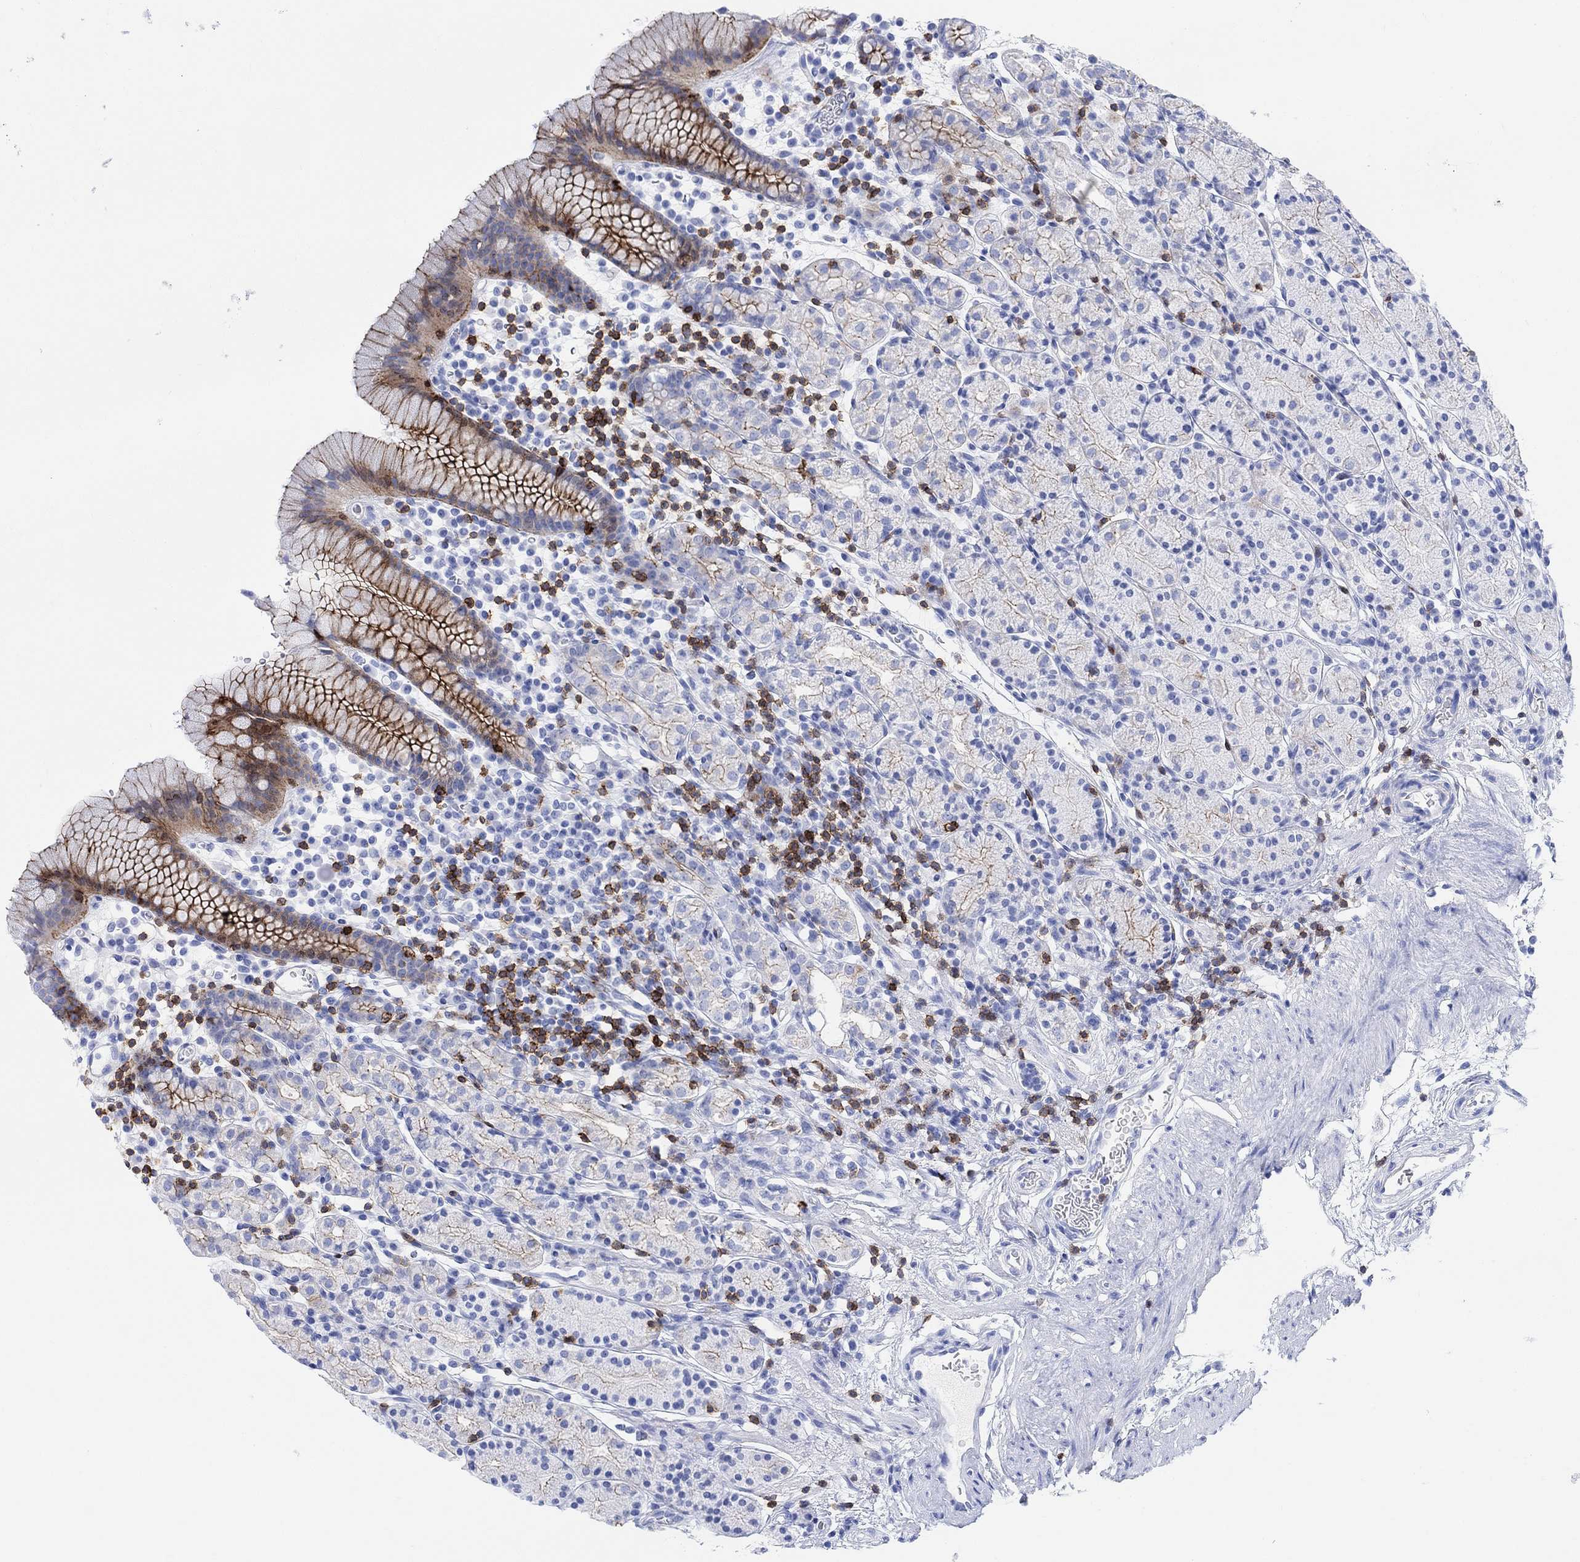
{"staining": {"intensity": "strong", "quantity": "<25%", "location": "cytoplasmic/membranous"}, "tissue": "stomach", "cell_type": "Glandular cells", "image_type": "normal", "snomed": [{"axis": "morphology", "description": "Normal tissue, NOS"}, {"axis": "topography", "description": "Stomach, upper"}, {"axis": "topography", "description": "Stomach"}], "caption": "Brown immunohistochemical staining in normal stomach shows strong cytoplasmic/membranous expression in approximately <25% of glandular cells.", "gene": "GPR65", "patient": {"sex": "male", "age": 62}}